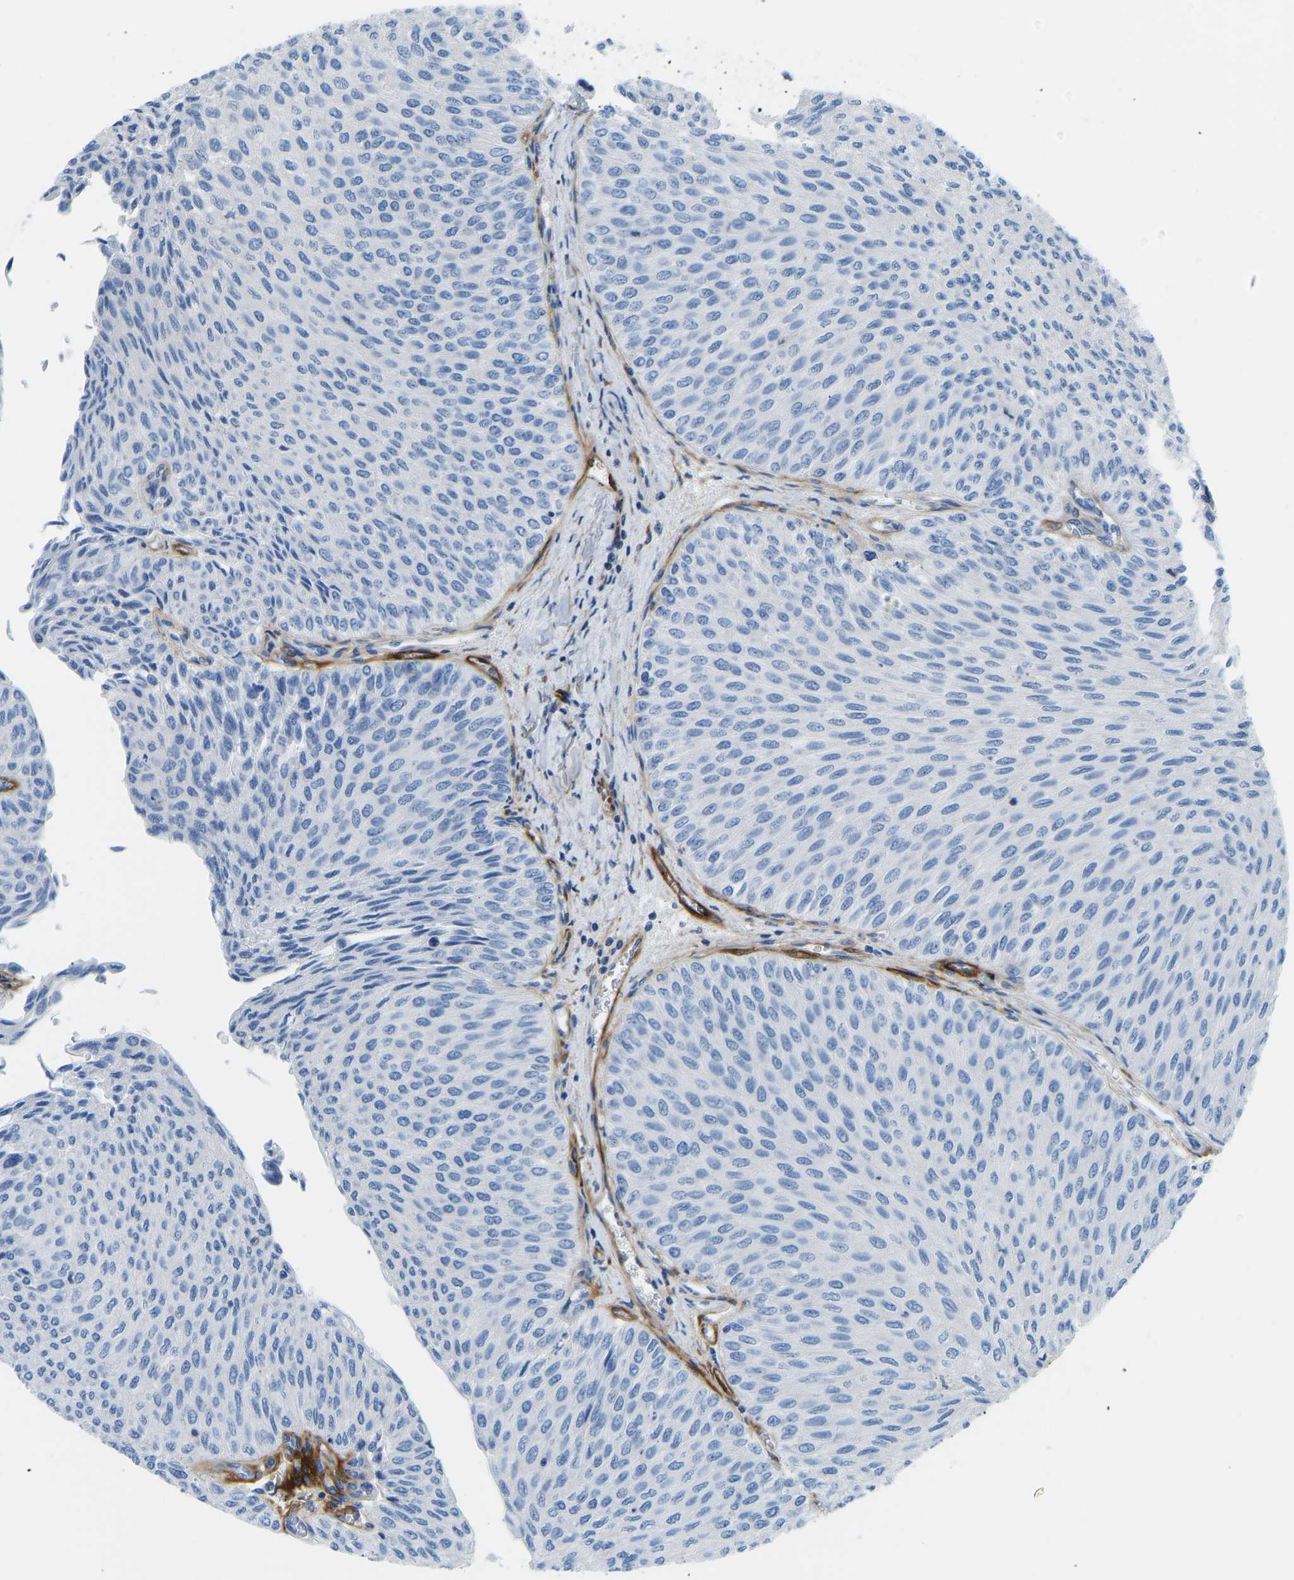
{"staining": {"intensity": "negative", "quantity": "none", "location": "none"}, "tissue": "urothelial cancer", "cell_type": "Tumor cells", "image_type": "cancer", "snomed": [{"axis": "morphology", "description": "Urothelial carcinoma, Low grade"}, {"axis": "topography", "description": "Urinary bladder"}], "caption": "Tumor cells show no significant staining in urothelial cancer.", "gene": "COL15A1", "patient": {"sex": "male", "age": 78}}